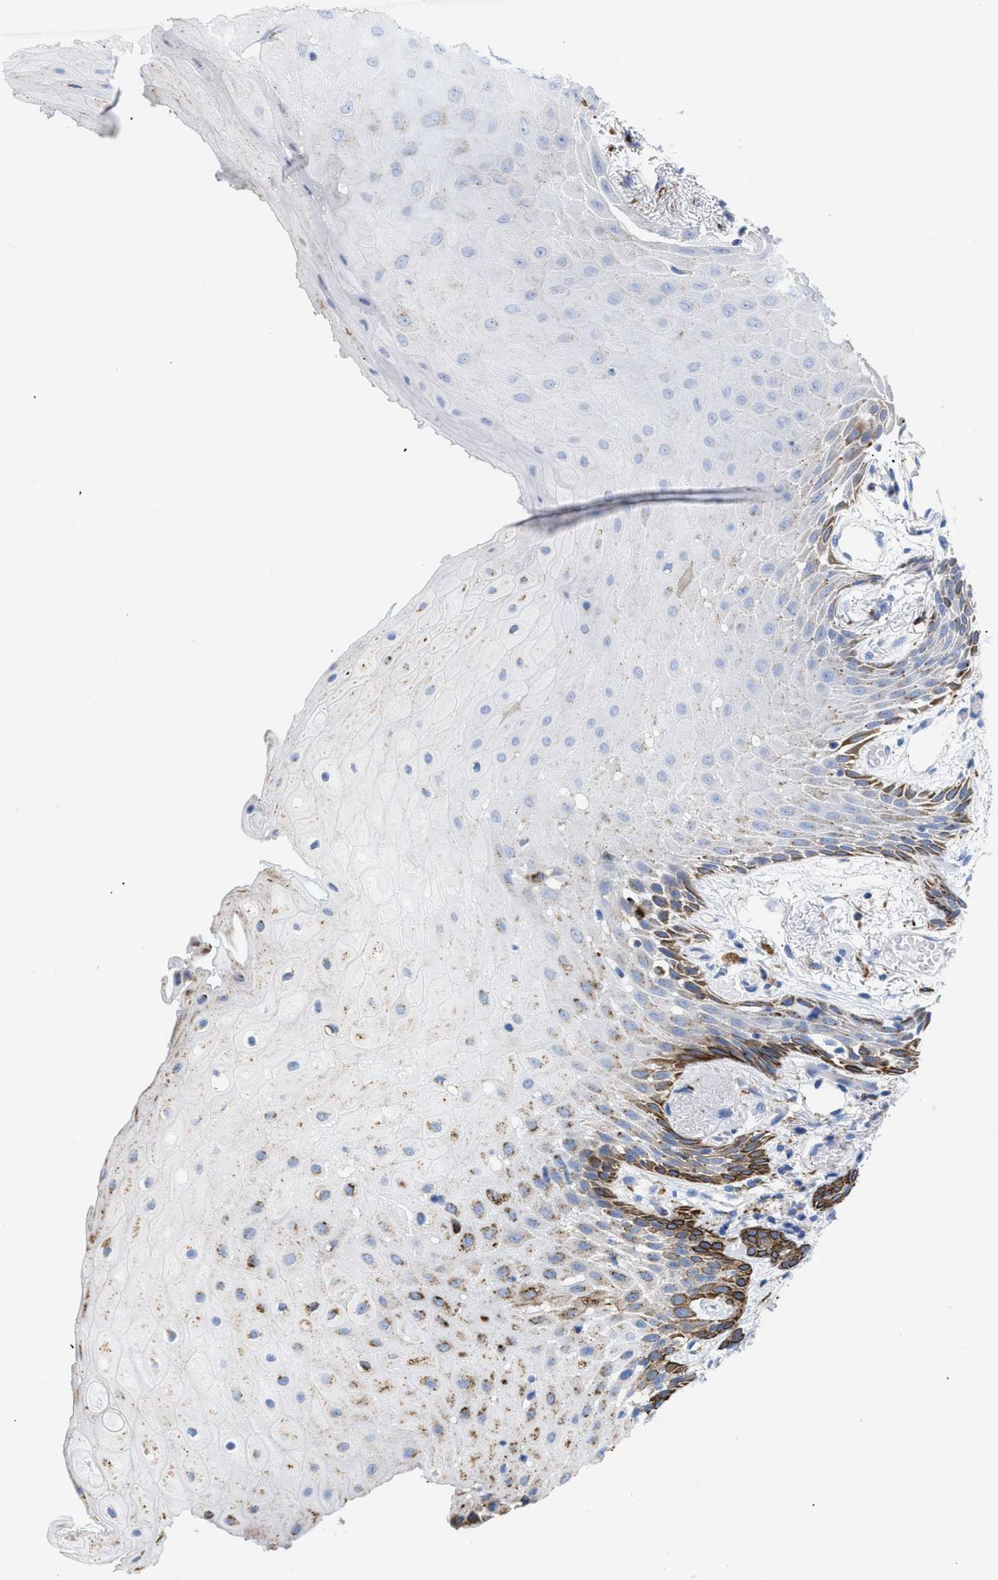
{"staining": {"intensity": "moderate", "quantity": "<25%", "location": "cytoplasmic/membranous"}, "tissue": "oral mucosa", "cell_type": "Squamous epithelial cells", "image_type": "normal", "snomed": [{"axis": "morphology", "description": "Normal tissue, NOS"}, {"axis": "morphology", "description": "Squamous cell carcinoma, NOS"}, {"axis": "topography", "description": "Oral tissue"}, {"axis": "topography", "description": "Salivary gland"}, {"axis": "topography", "description": "Head-Neck"}], "caption": "Oral mucosa stained with immunohistochemistry reveals moderate cytoplasmic/membranous expression in approximately <25% of squamous epithelial cells.", "gene": "DRAM2", "patient": {"sex": "female", "age": 62}}